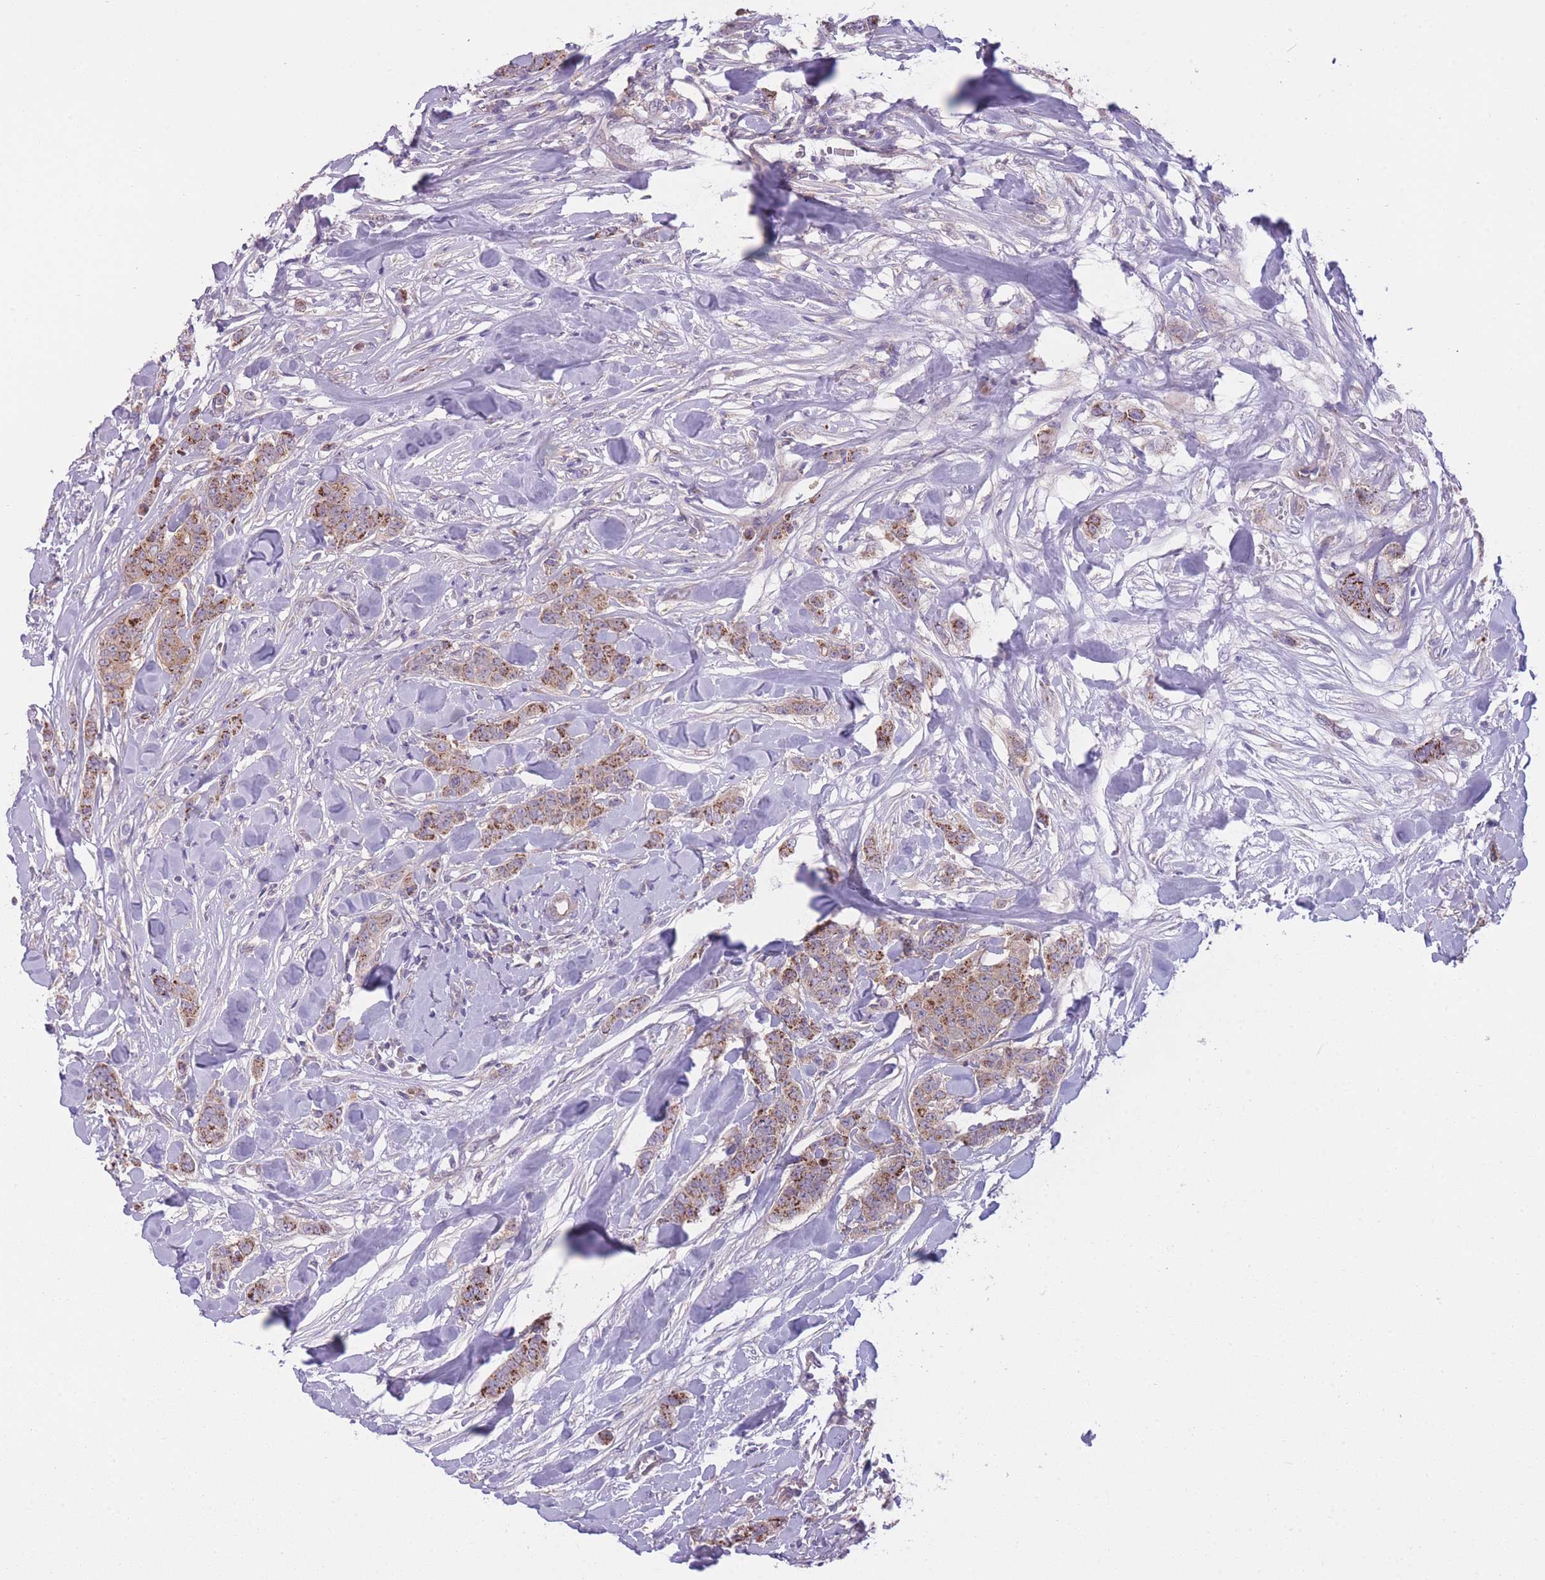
{"staining": {"intensity": "moderate", "quantity": ">75%", "location": "cytoplasmic/membranous"}, "tissue": "breast cancer", "cell_type": "Tumor cells", "image_type": "cancer", "snomed": [{"axis": "morphology", "description": "Duct carcinoma"}, {"axis": "topography", "description": "Breast"}], "caption": "A brown stain labels moderate cytoplasmic/membranous positivity of a protein in human invasive ductal carcinoma (breast) tumor cells. Nuclei are stained in blue.", "gene": "CCT6B", "patient": {"sex": "female", "age": 40}}